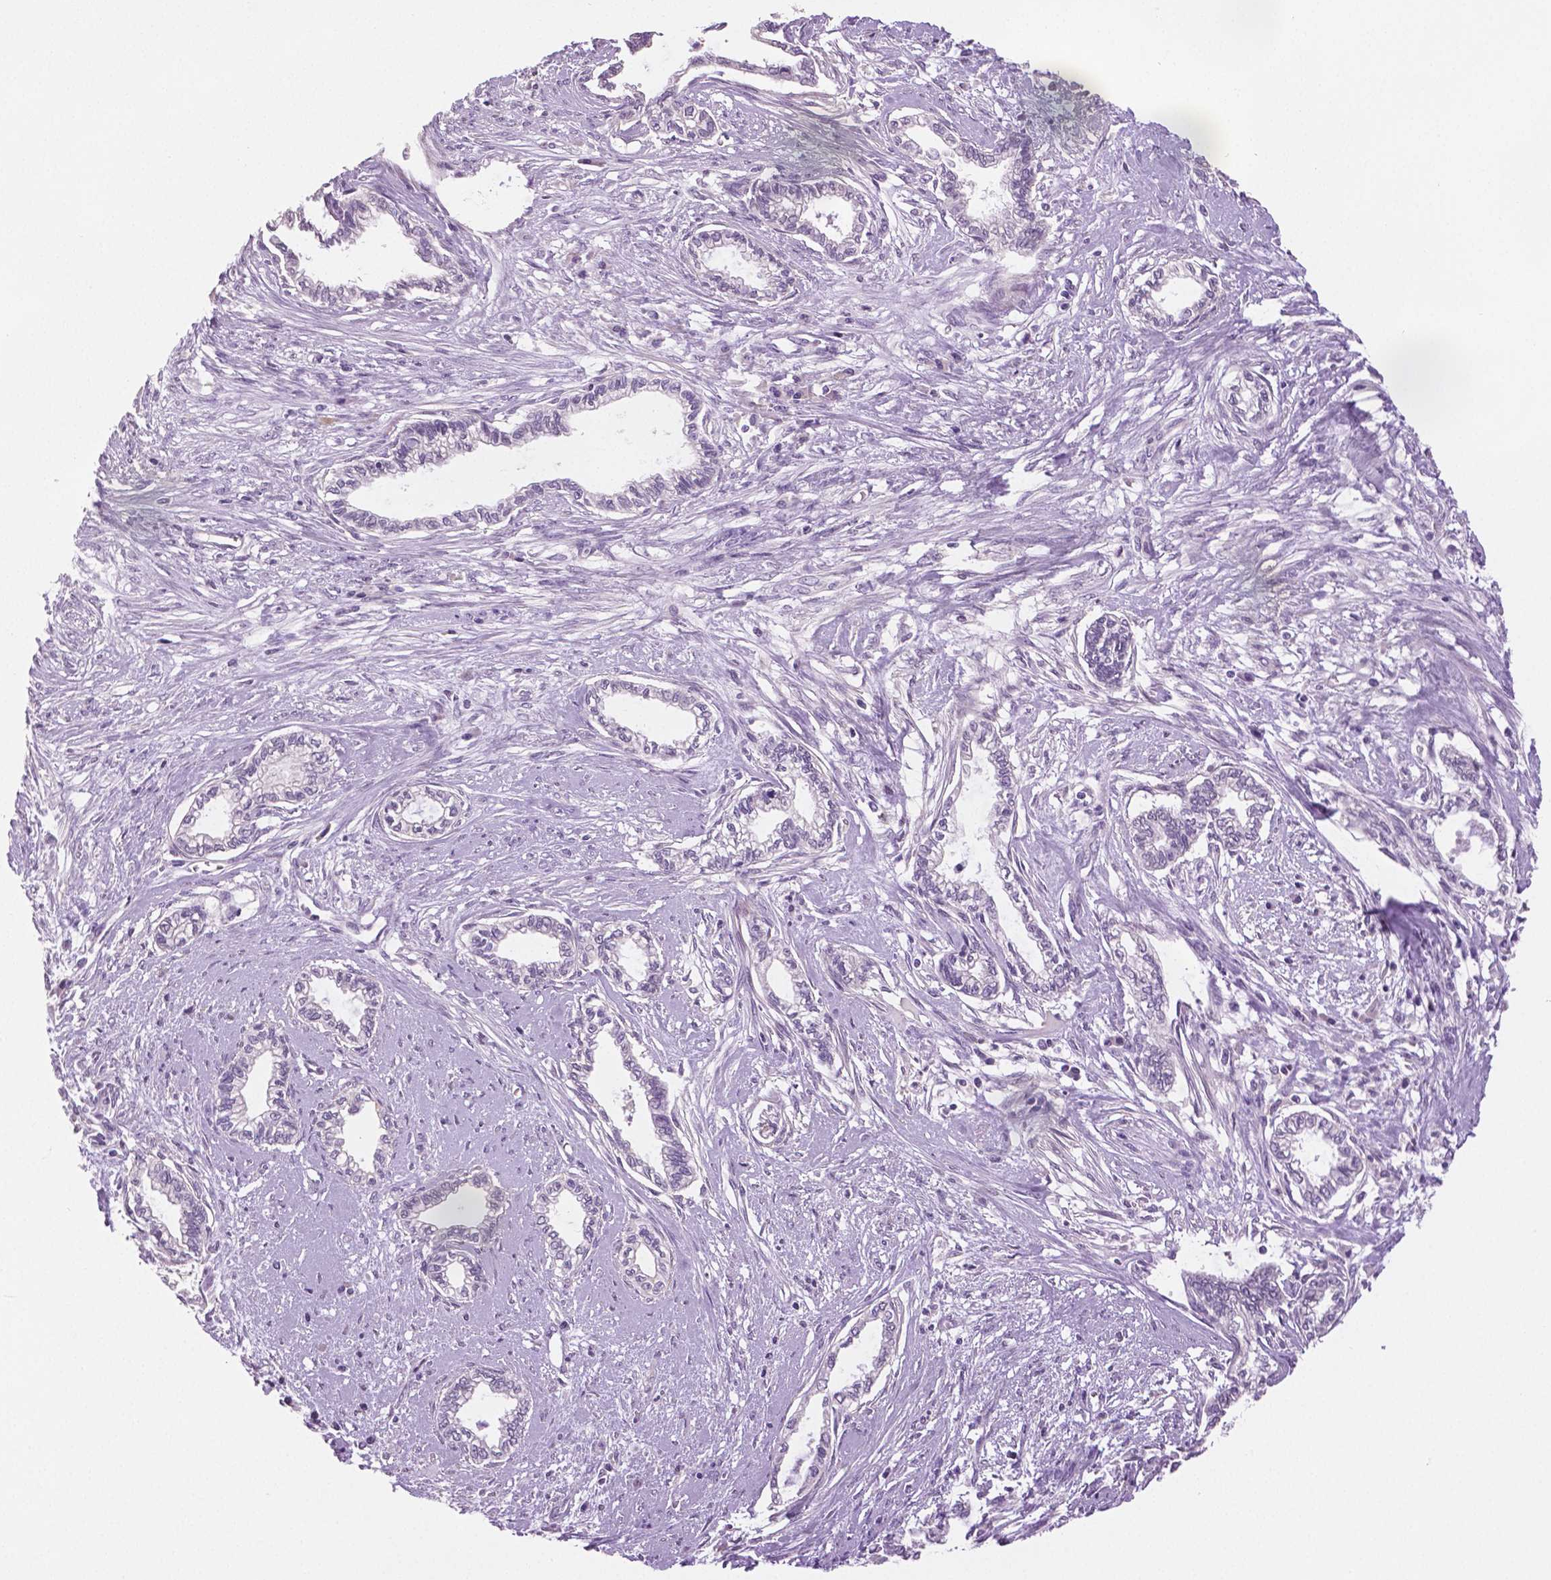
{"staining": {"intensity": "negative", "quantity": "none", "location": "none"}, "tissue": "cervical cancer", "cell_type": "Tumor cells", "image_type": "cancer", "snomed": [{"axis": "morphology", "description": "Adenocarcinoma, NOS"}, {"axis": "topography", "description": "Cervix"}], "caption": "An immunohistochemistry micrograph of cervical adenocarcinoma is shown. There is no staining in tumor cells of cervical adenocarcinoma.", "gene": "DNAH12", "patient": {"sex": "female", "age": 62}}